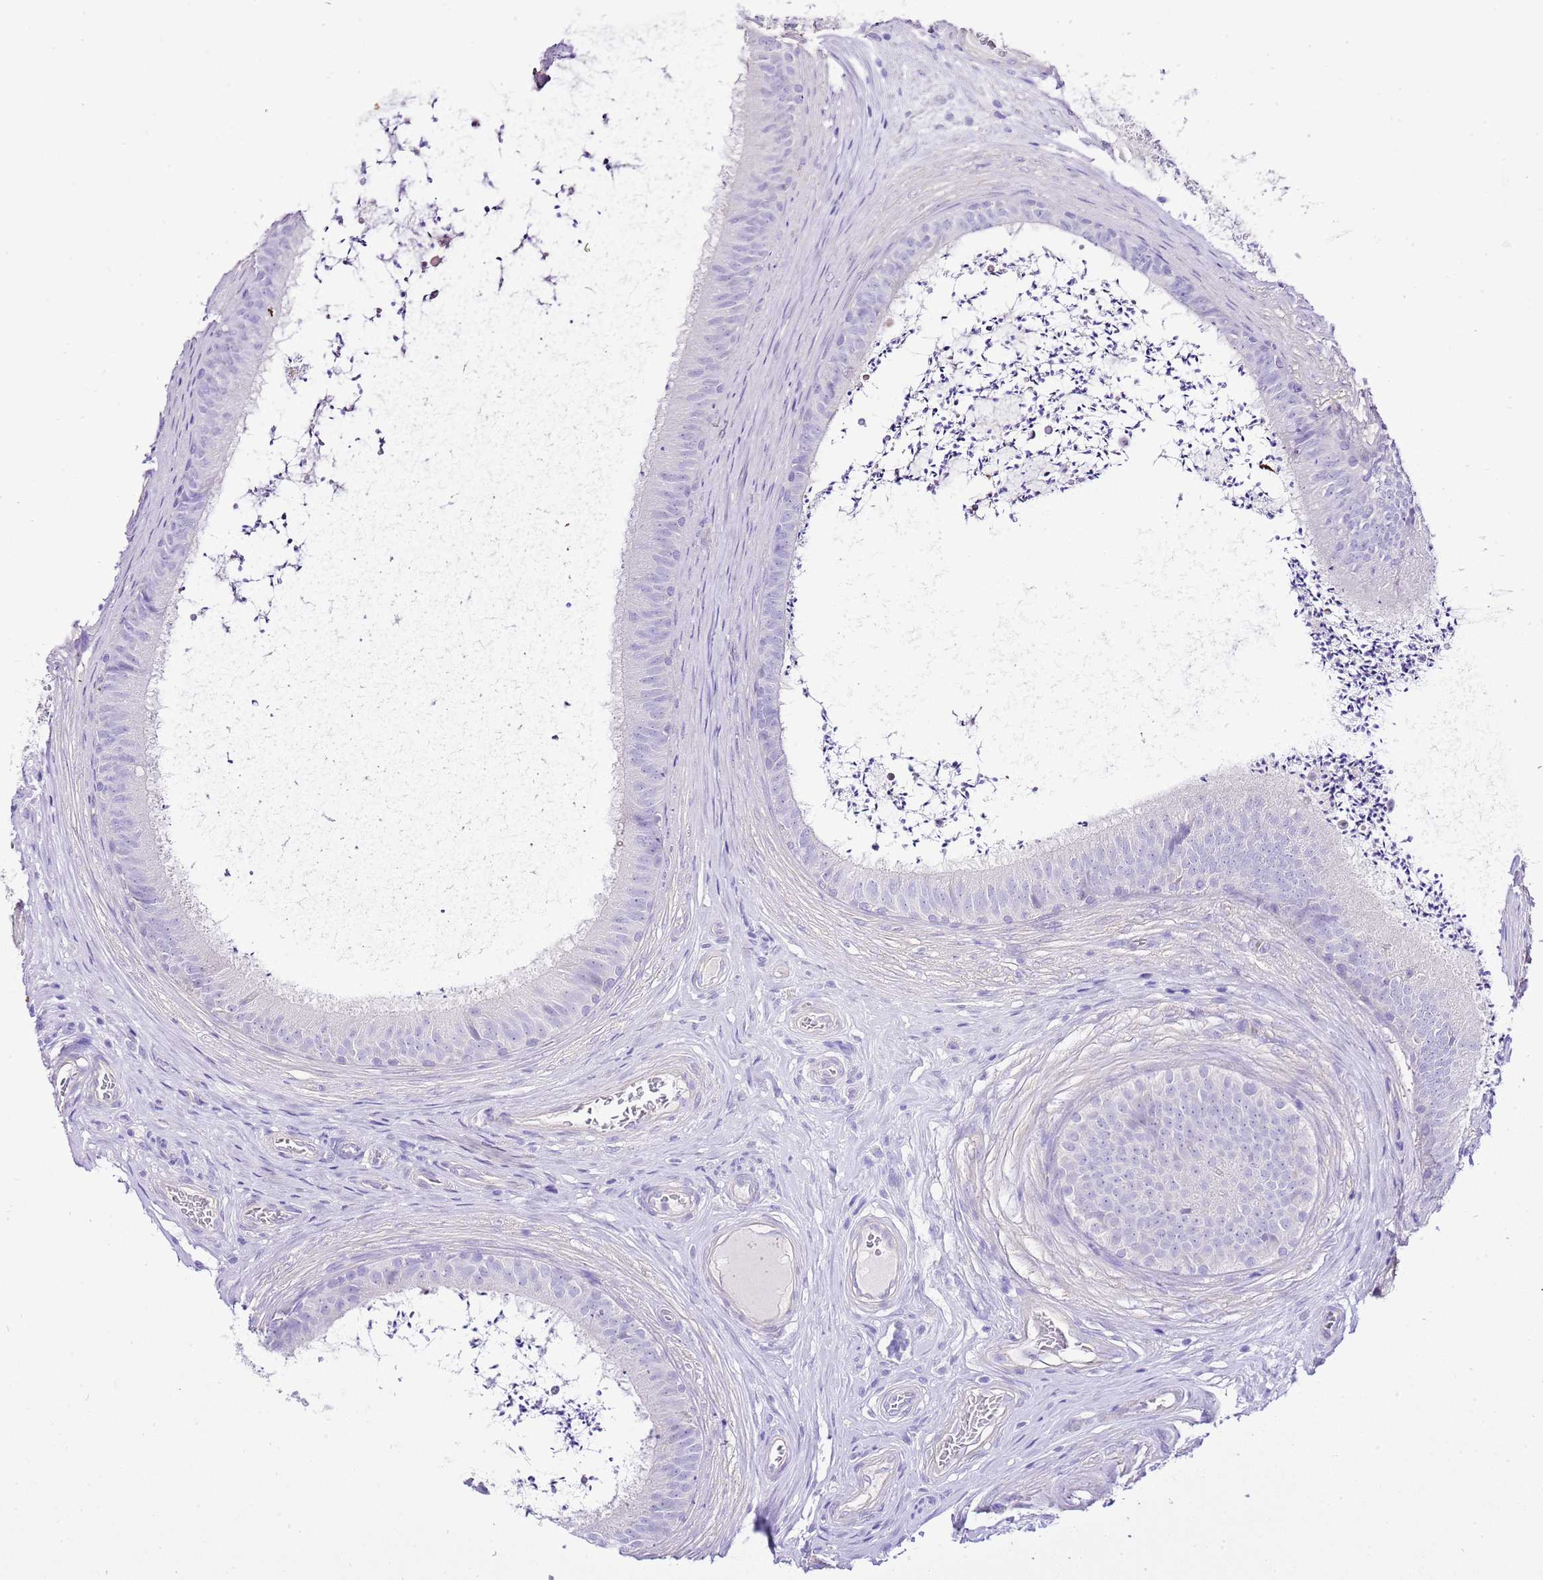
{"staining": {"intensity": "negative", "quantity": "none", "location": "none"}, "tissue": "epididymis", "cell_type": "Glandular cells", "image_type": "normal", "snomed": [{"axis": "morphology", "description": "Normal tissue, NOS"}, {"axis": "topography", "description": "Testis"}, {"axis": "topography", "description": "Epididymis"}], "caption": "This is a histopathology image of immunohistochemistry (IHC) staining of benign epididymis, which shows no positivity in glandular cells.", "gene": "BHLHA15", "patient": {"sex": "male", "age": 41}}